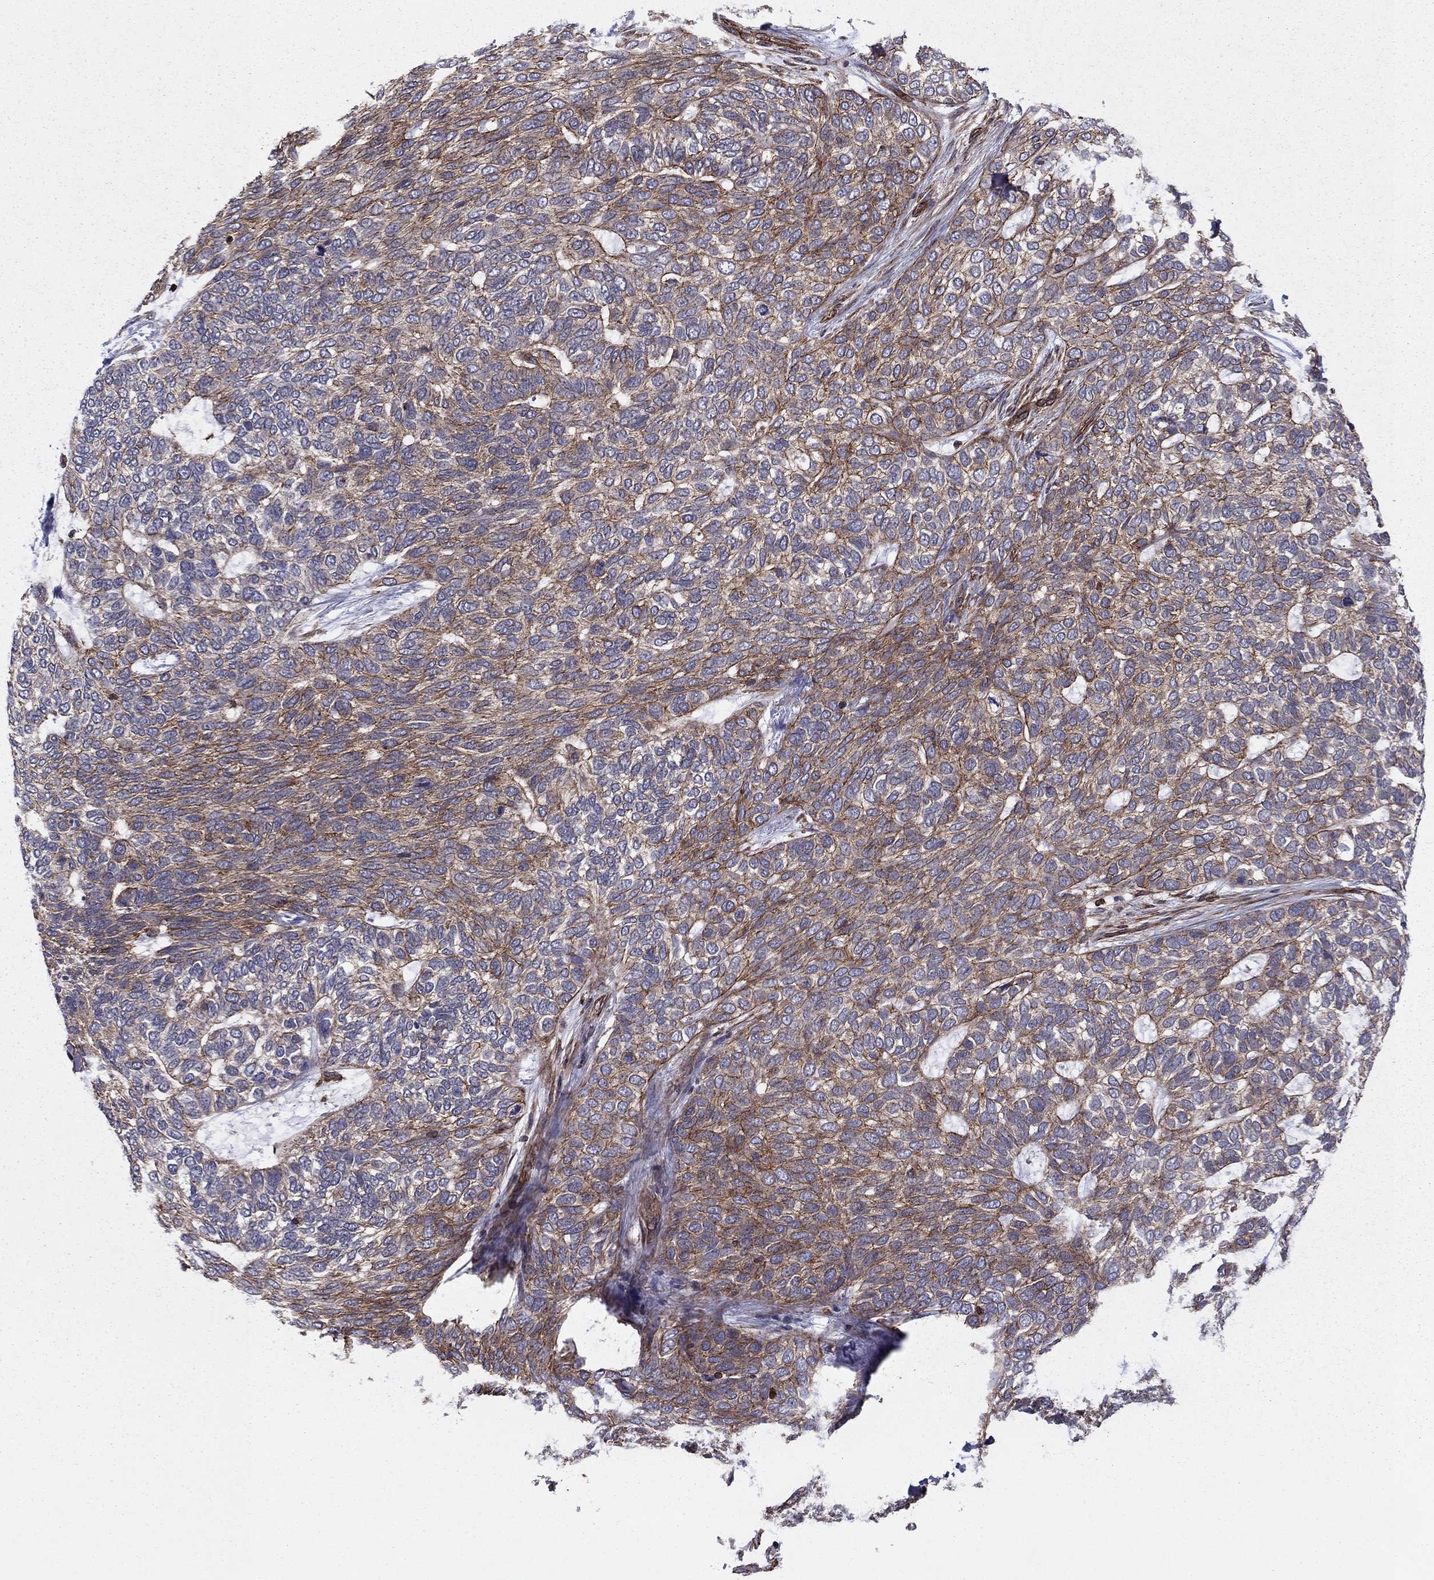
{"staining": {"intensity": "moderate", "quantity": "25%-75%", "location": "cytoplasmic/membranous"}, "tissue": "skin cancer", "cell_type": "Tumor cells", "image_type": "cancer", "snomed": [{"axis": "morphology", "description": "Basal cell carcinoma"}, {"axis": "topography", "description": "Skin"}], "caption": "Human skin cancer stained for a protein (brown) exhibits moderate cytoplasmic/membranous positive positivity in about 25%-75% of tumor cells.", "gene": "SHMT1", "patient": {"sex": "female", "age": 65}}